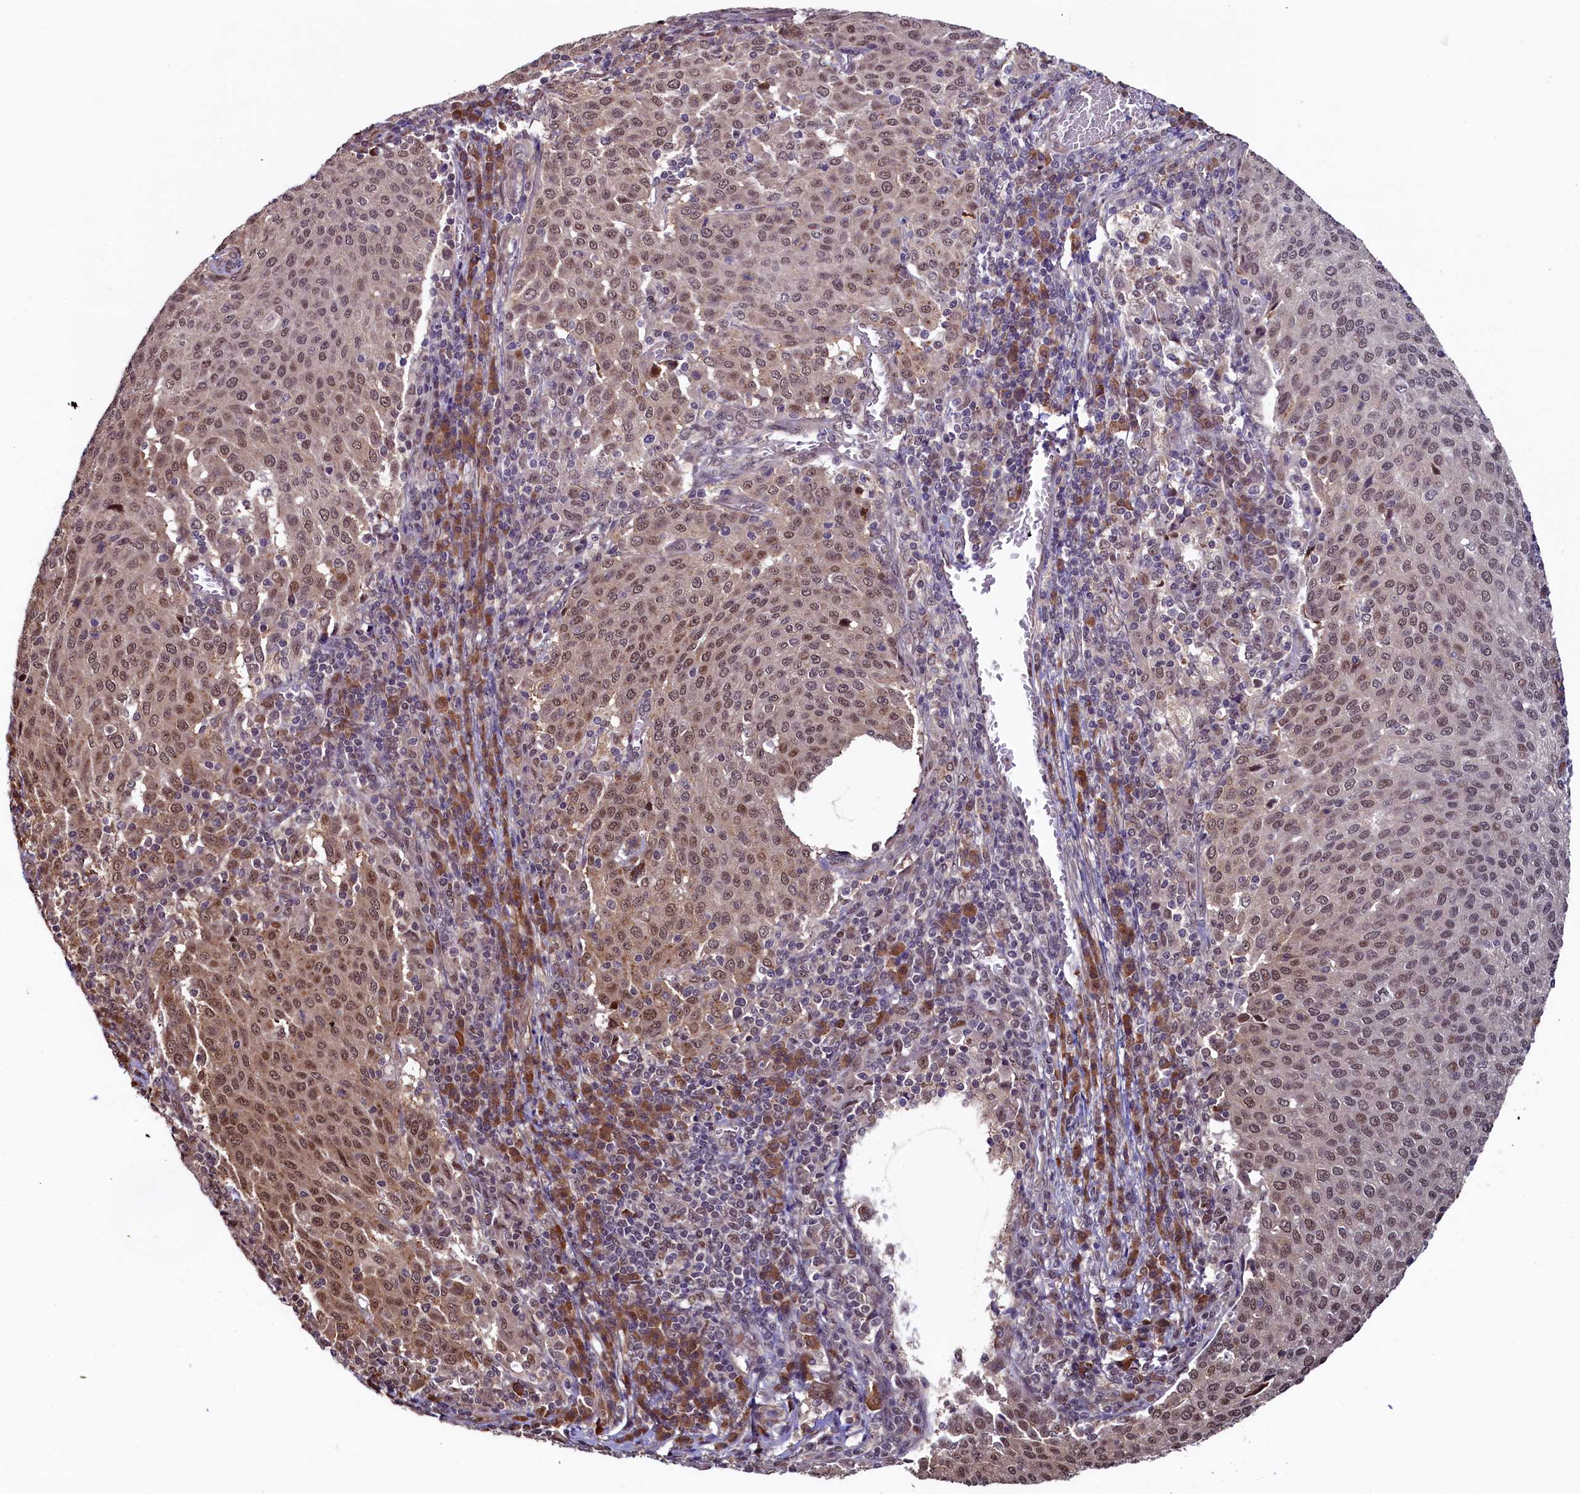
{"staining": {"intensity": "moderate", "quantity": ">75%", "location": "nuclear"}, "tissue": "cervical cancer", "cell_type": "Tumor cells", "image_type": "cancer", "snomed": [{"axis": "morphology", "description": "Squamous cell carcinoma, NOS"}, {"axis": "topography", "description": "Cervix"}], "caption": "A medium amount of moderate nuclear staining is seen in about >75% of tumor cells in cervical cancer tissue. The staining was performed using DAB, with brown indicating positive protein expression. Nuclei are stained blue with hematoxylin.", "gene": "LEO1", "patient": {"sex": "female", "age": 46}}